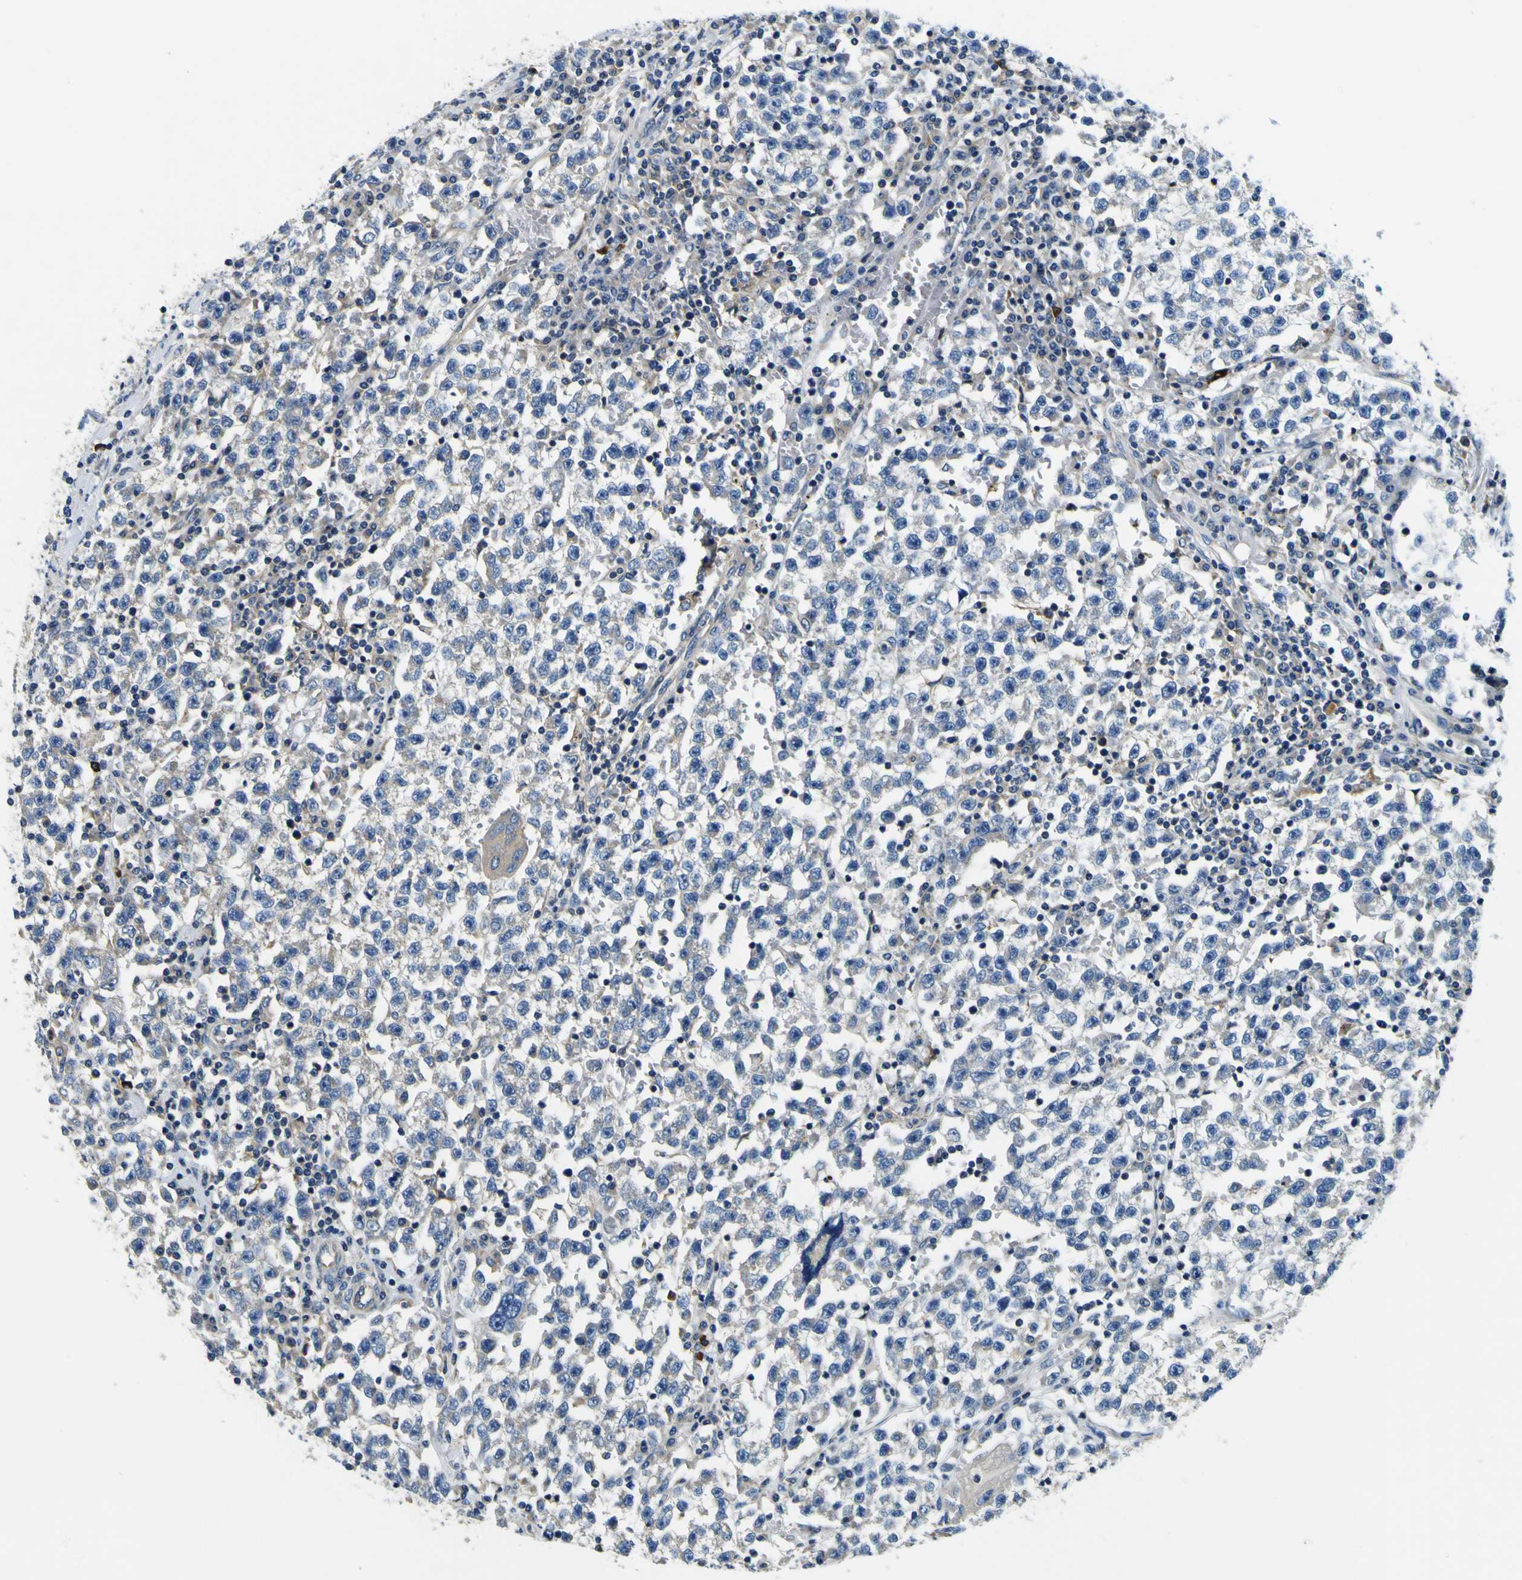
{"staining": {"intensity": "negative", "quantity": "none", "location": "none"}, "tissue": "testis cancer", "cell_type": "Tumor cells", "image_type": "cancer", "snomed": [{"axis": "morphology", "description": "Seminoma, NOS"}, {"axis": "topography", "description": "Testis"}], "caption": "Immunohistochemistry of testis cancer demonstrates no expression in tumor cells.", "gene": "CLSTN1", "patient": {"sex": "male", "age": 22}}